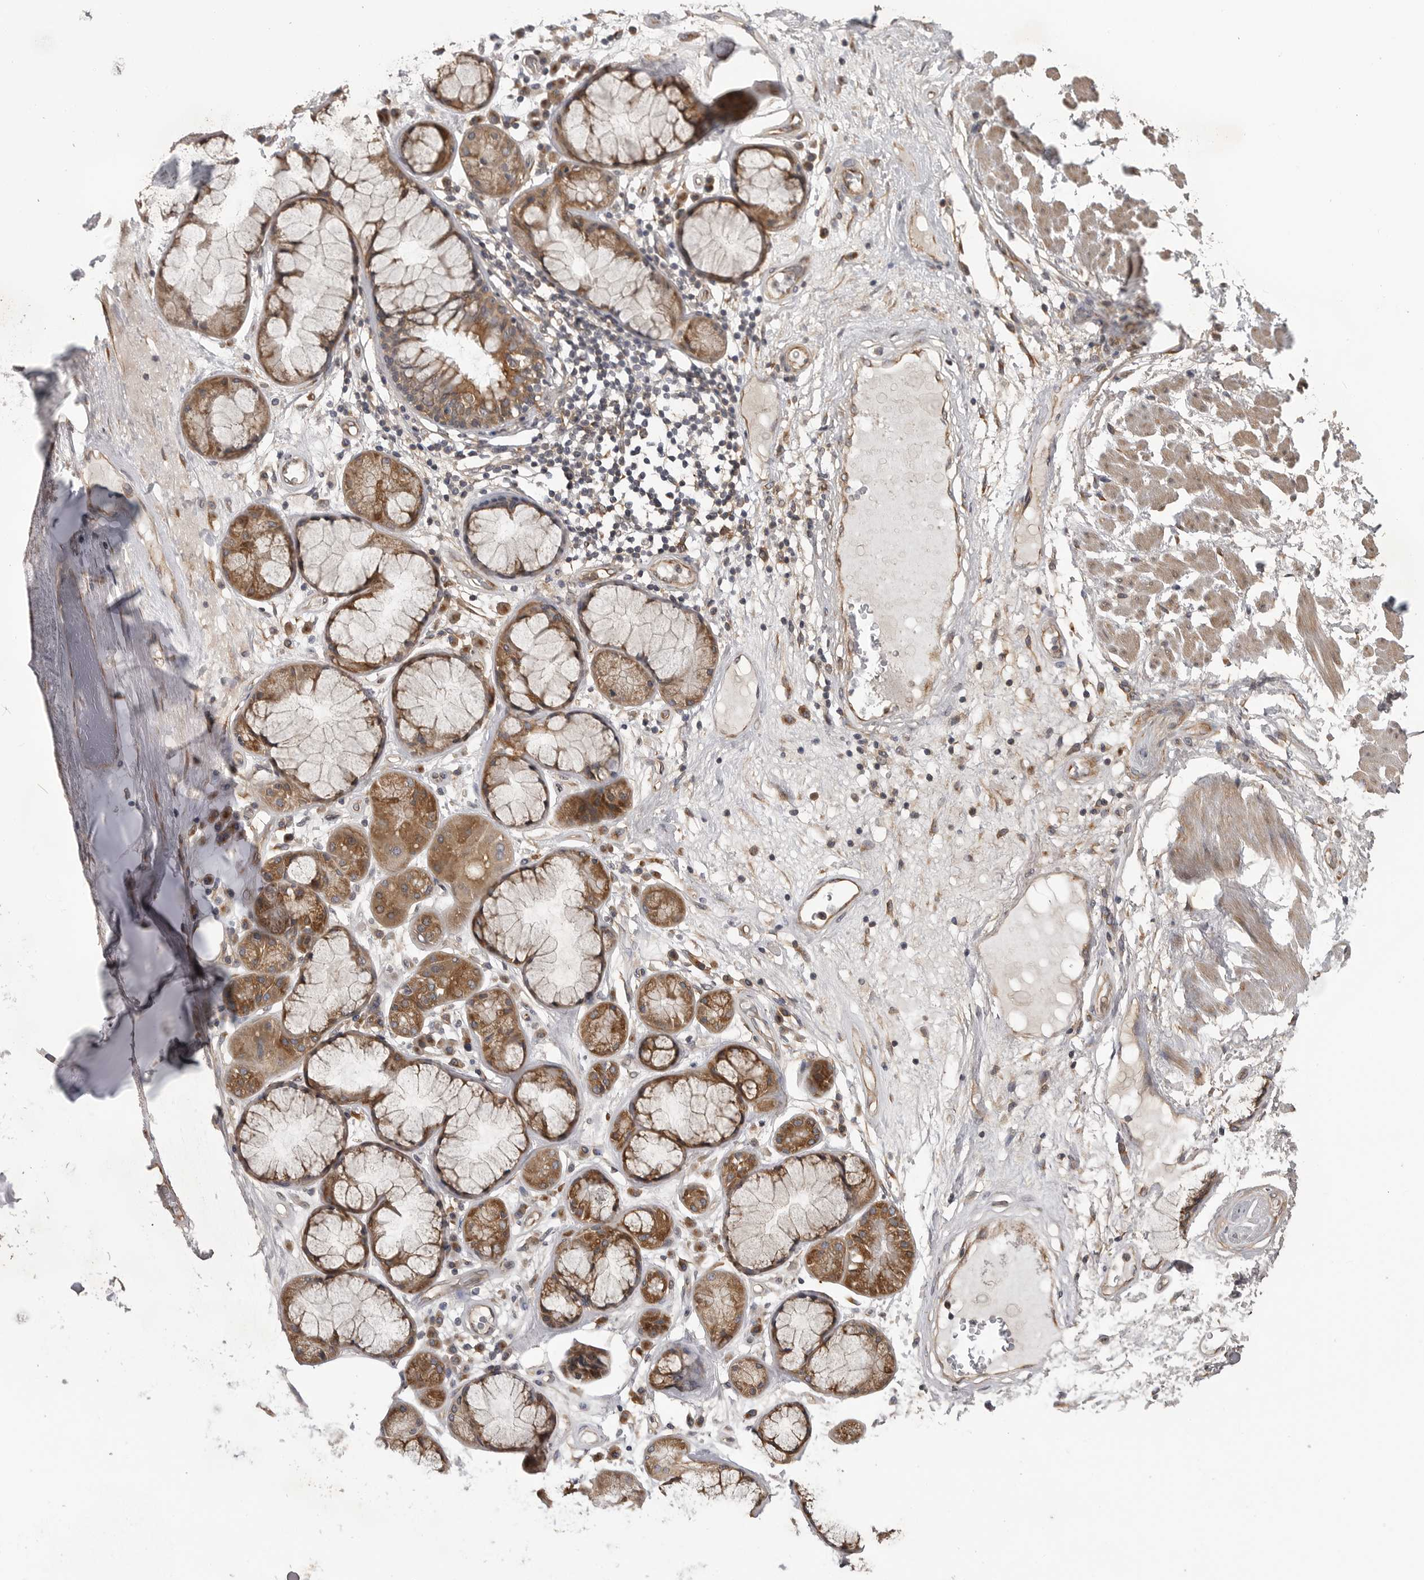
{"staining": {"intensity": "negative", "quantity": "none", "location": "none"}, "tissue": "adipose tissue", "cell_type": "Adipocytes", "image_type": "normal", "snomed": [{"axis": "morphology", "description": "Normal tissue, NOS"}, {"axis": "topography", "description": "Bronchus"}], "caption": "The micrograph exhibits no significant staining in adipocytes of adipose tissue.", "gene": "LRRC45", "patient": {"sex": "male", "age": 66}}